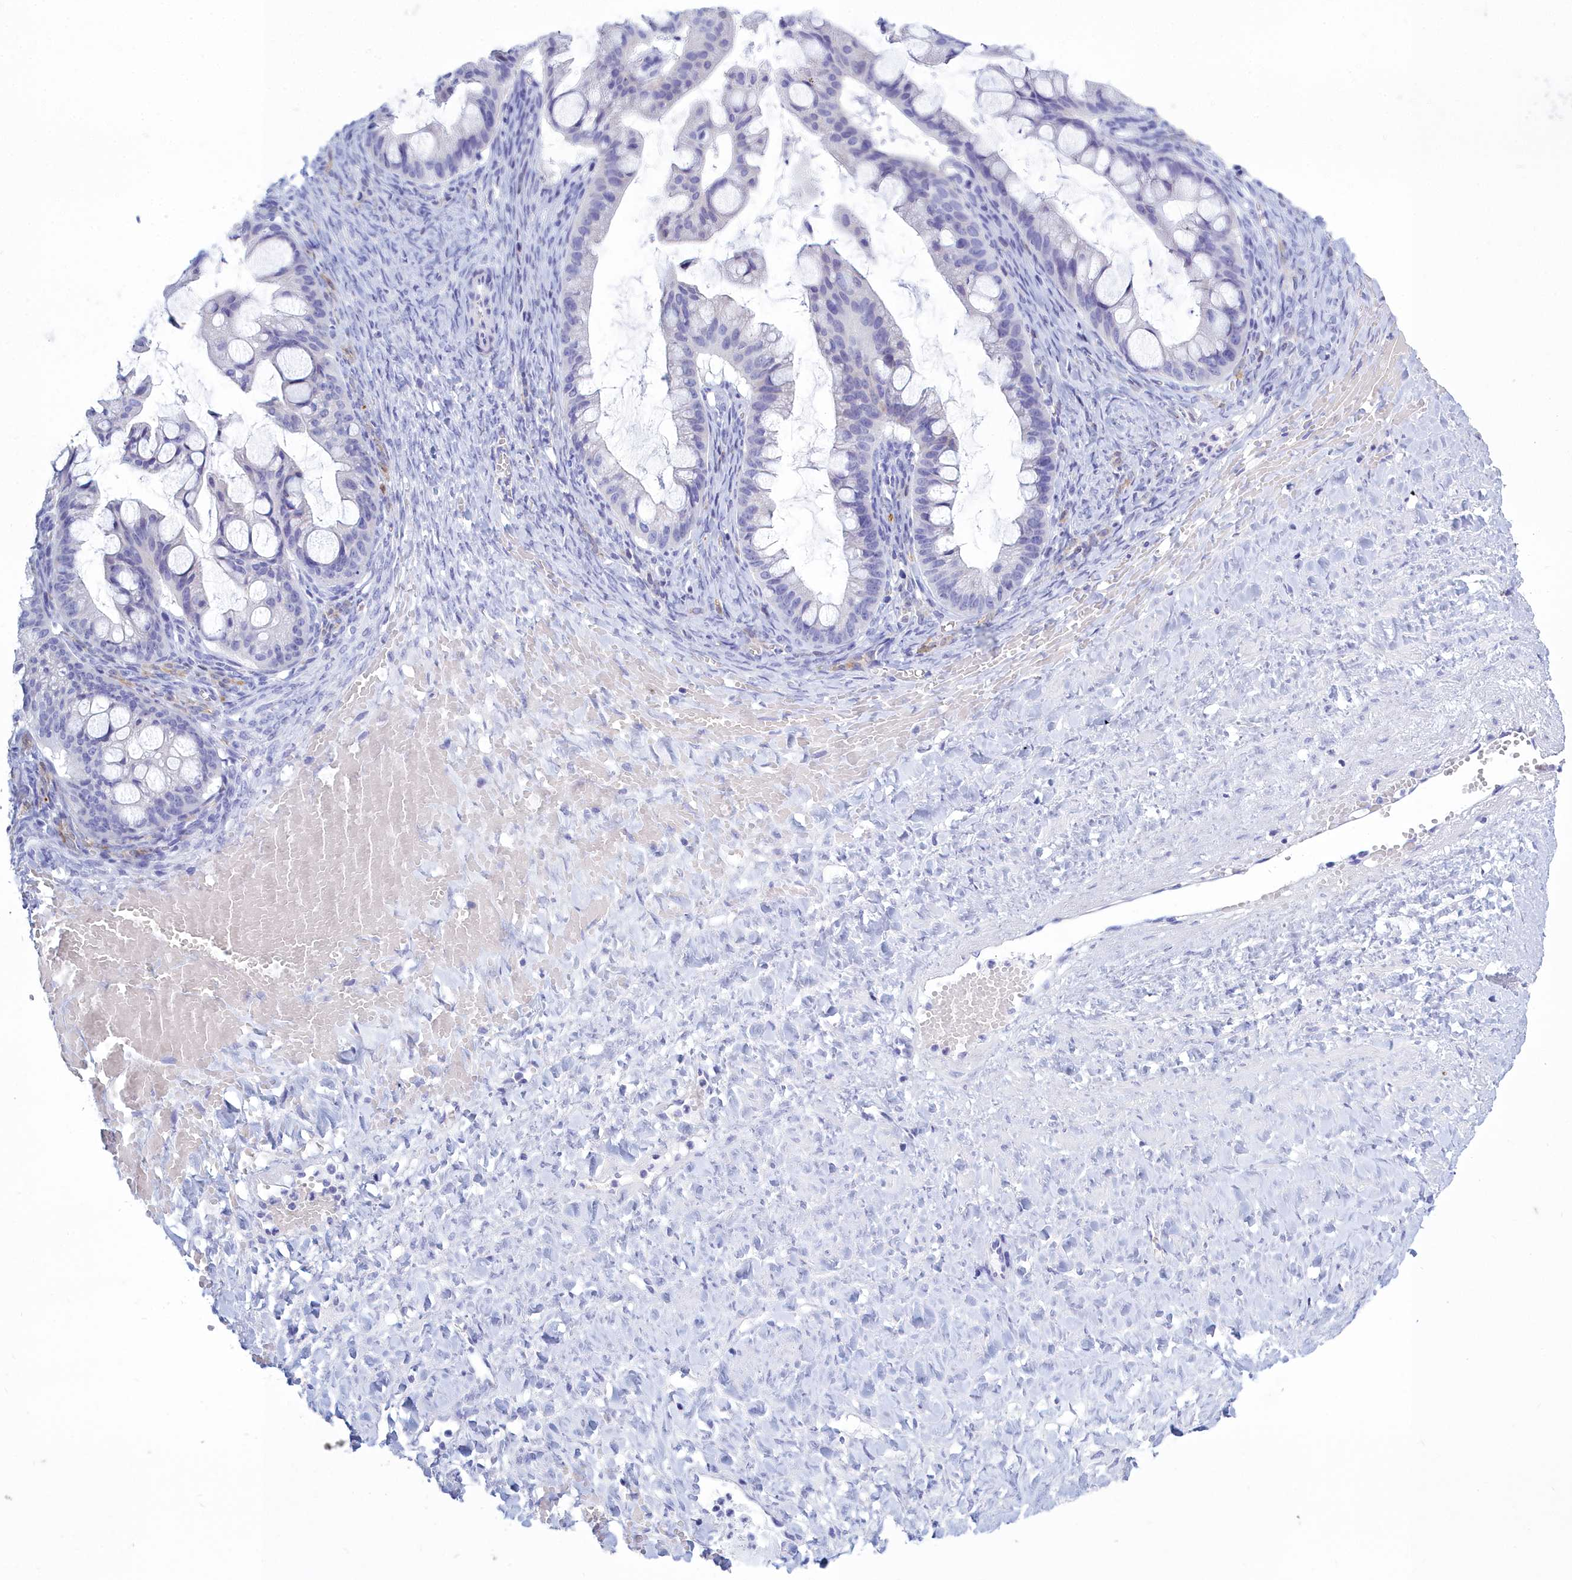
{"staining": {"intensity": "negative", "quantity": "none", "location": "none"}, "tissue": "ovarian cancer", "cell_type": "Tumor cells", "image_type": "cancer", "snomed": [{"axis": "morphology", "description": "Cystadenocarcinoma, mucinous, NOS"}, {"axis": "topography", "description": "Ovary"}], "caption": "This is an immunohistochemistry photomicrograph of ovarian cancer. There is no expression in tumor cells.", "gene": "TMEM97", "patient": {"sex": "female", "age": 73}}